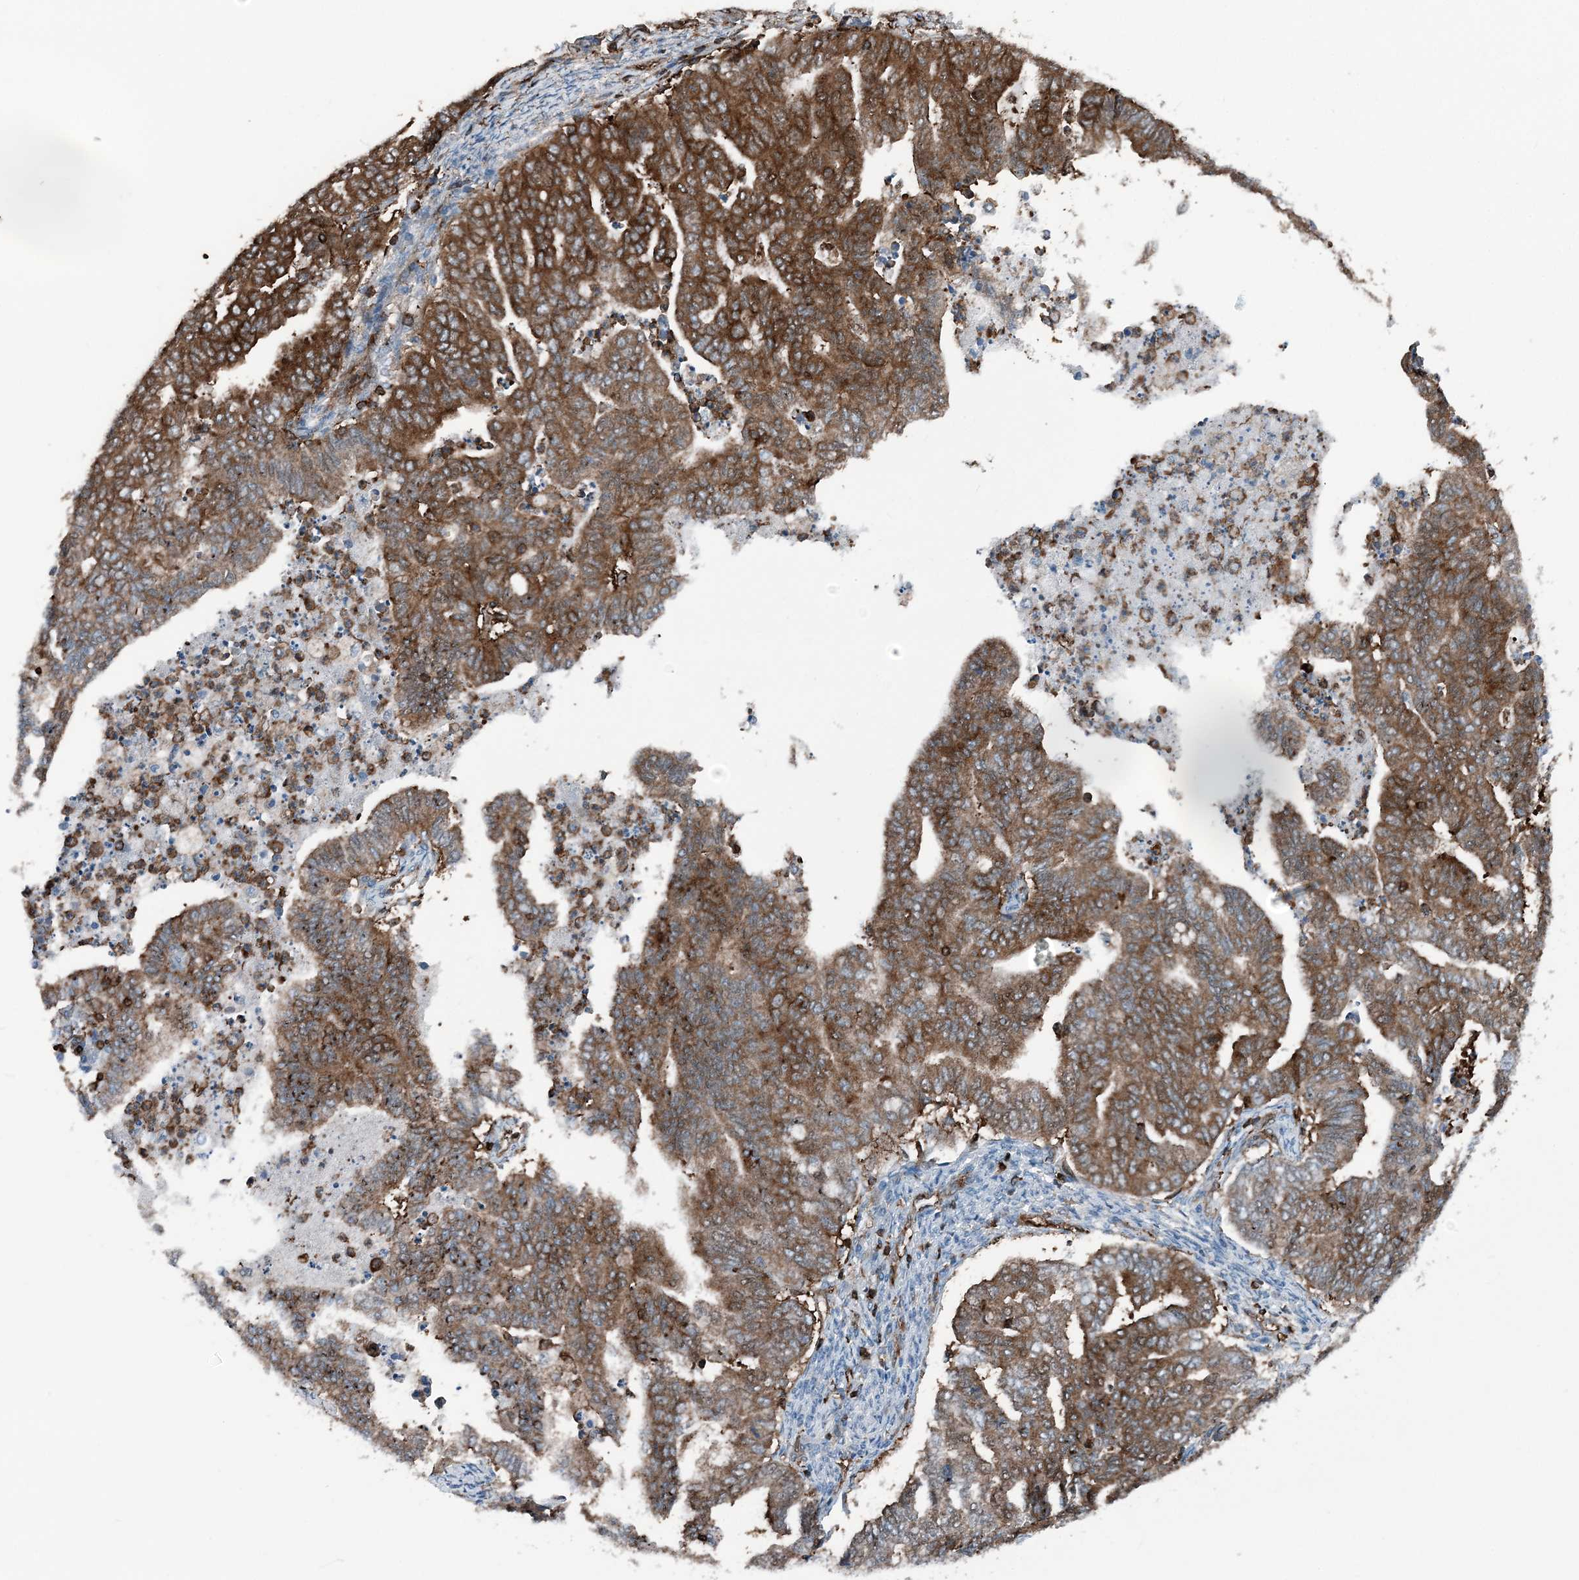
{"staining": {"intensity": "strong", "quantity": "25%-75%", "location": "cytoplasmic/membranous"}, "tissue": "endometrial cancer", "cell_type": "Tumor cells", "image_type": "cancer", "snomed": [{"axis": "morphology", "description": "Adenocarcinoma, NOS"}, {"axis": "topography", "description": "Endometrium"}], "caption": "Endometrial cancer (adenocarcinoma) stained with DAB (3,3'-diaminobenzidine) immunohistochemistry demonstrates high levels of strong cytoplasmic/membranous expression in approximately 25%-75% of tumor cells.", "gene": "CFL1", "patient": {"sex": "female", "age": 79}}